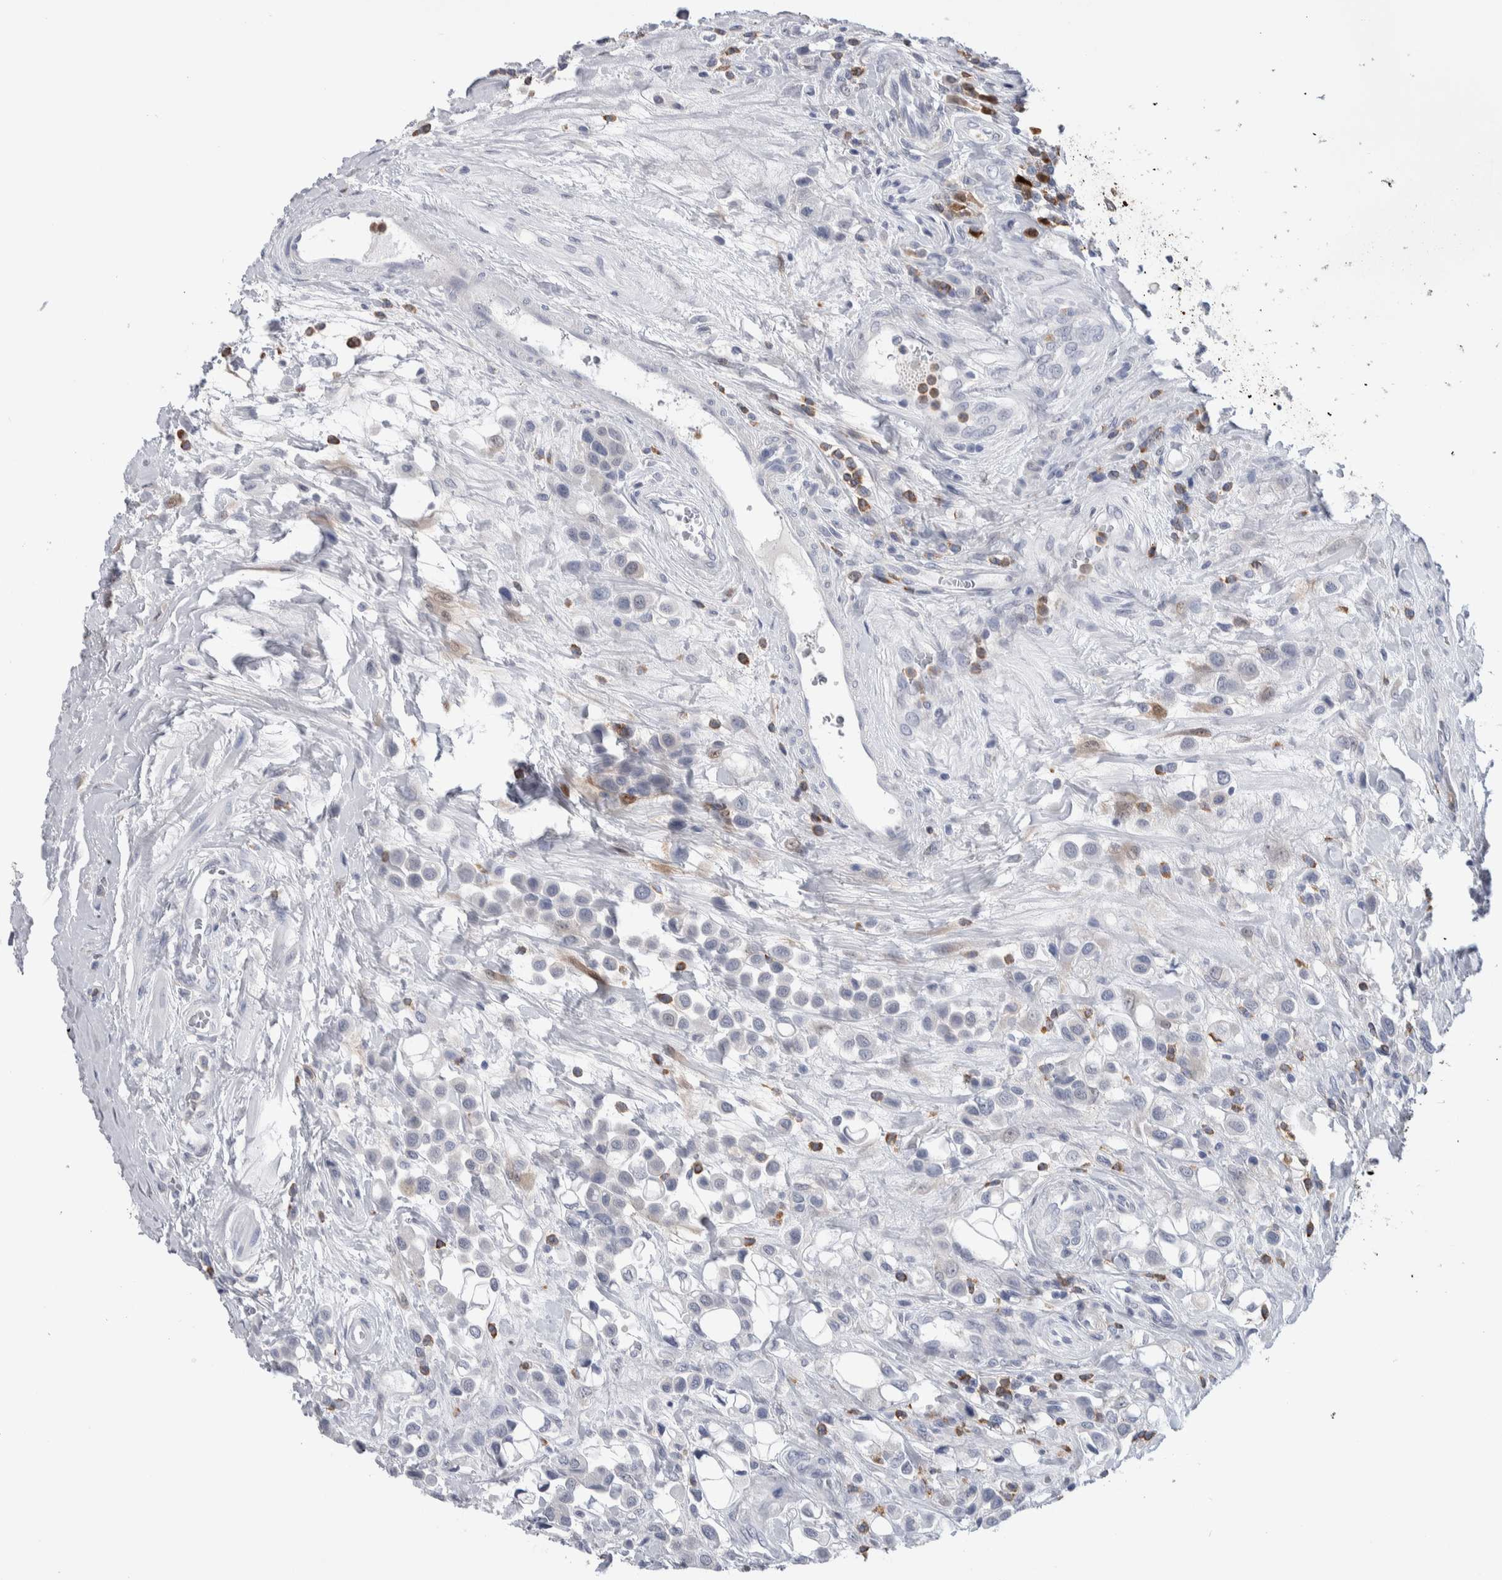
{"staining": {"intensity": "negative", "quantity": "none", "location": "none"}, "tissue": "urothelial cancer", "cell_type": "Tumor cells", "image_type": "cancer", "snomed": [{"axis": "morphology", "description": "Urothelial carcinoma, High grade"}, {"axis": "topography", "description": "Urinary bladder"}], "caption": "The photomicrograph shows no staining of tumor cells in high-grade urothelial carcinoma.", "gene": "LURAP1L", "patient": {"sex": "male", "age": 50}}